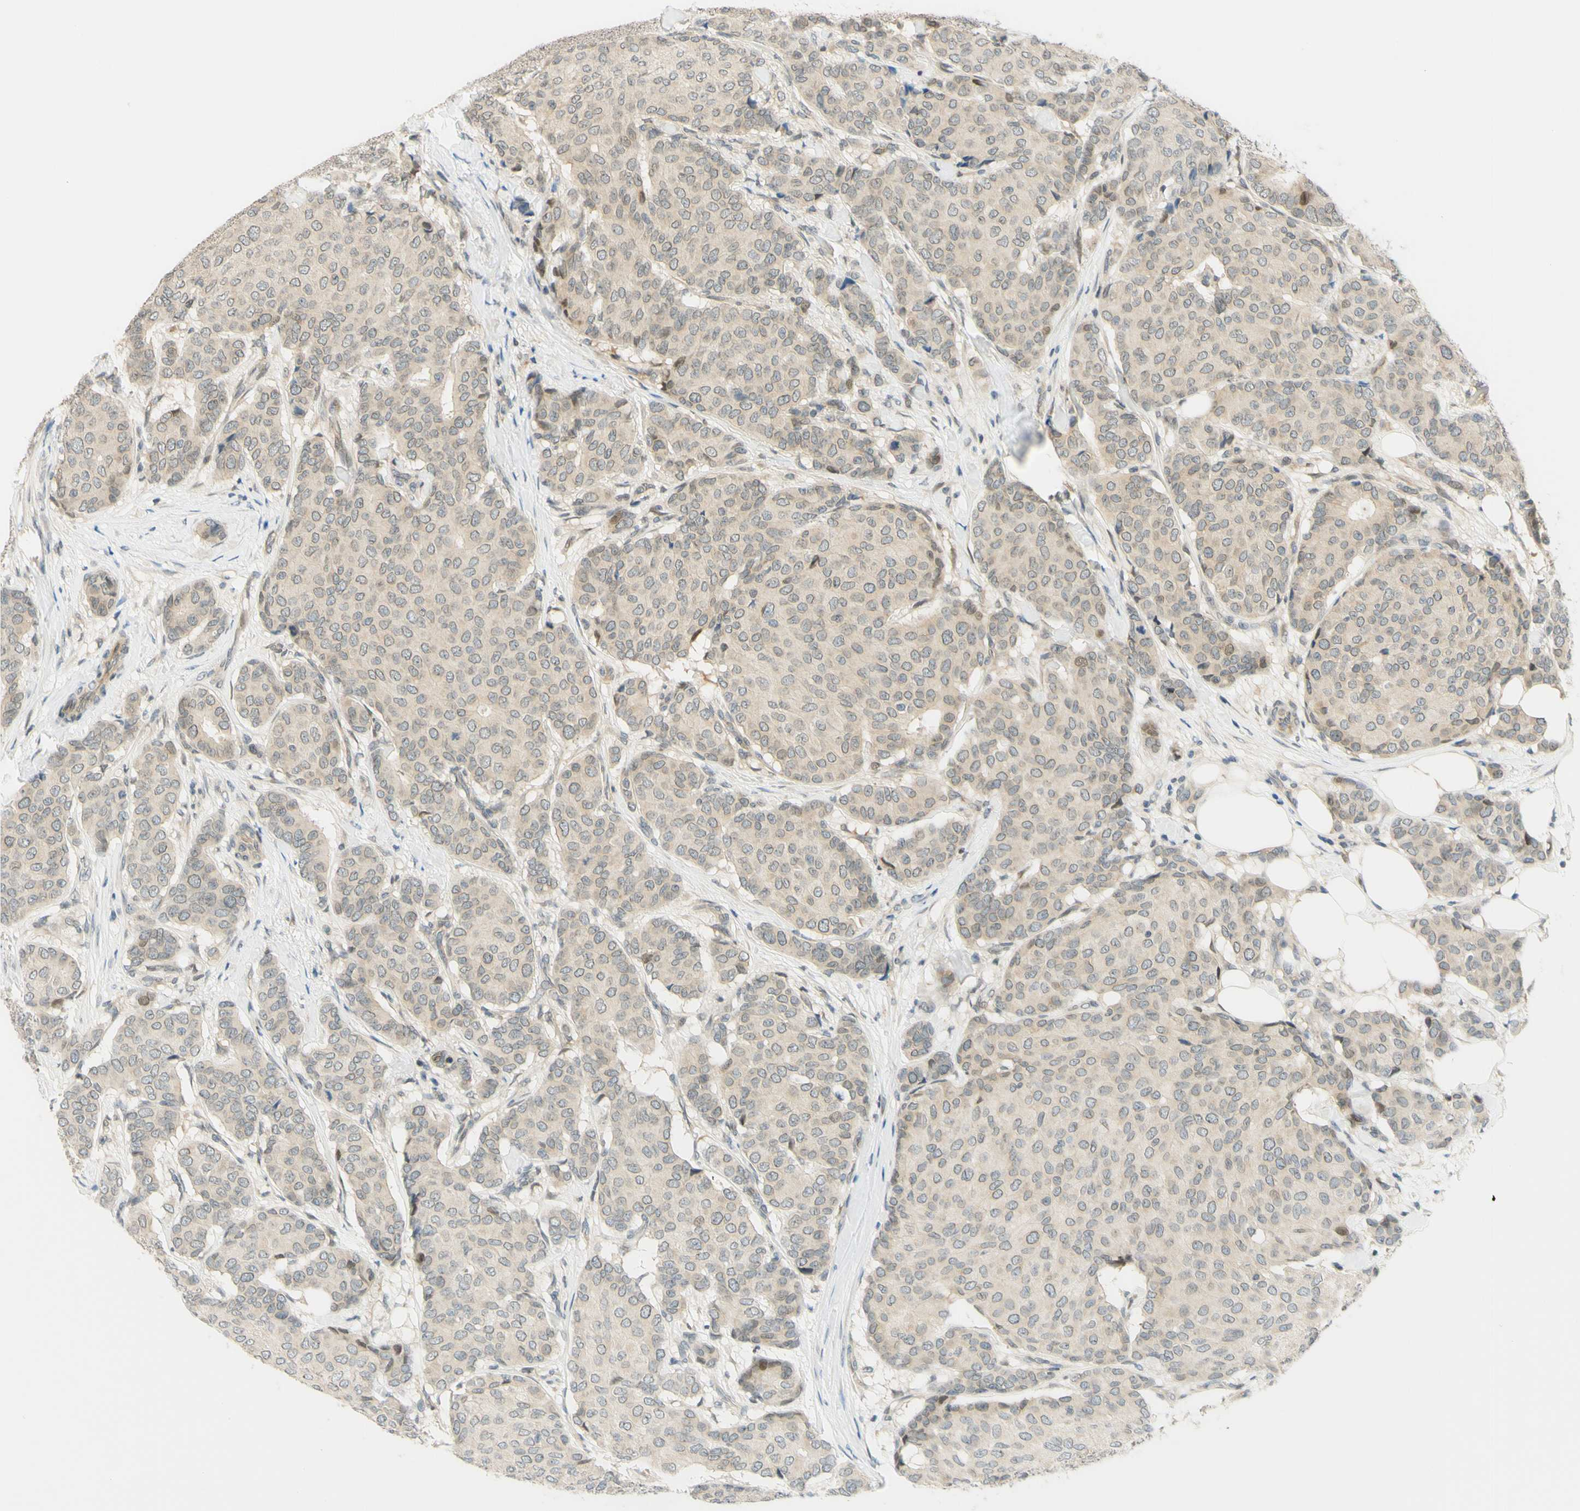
{"staining": {"intensity": "weak", "quantity": ">75%", "location": "cytoplasmic/membranous"}, "tissue": "breast cancer", "cell_type": "Tumor cells", "image_type": "cancer", "snomed": [{"axis": "morphology", "description": "Duct carcinoma"}, {"axis": "topography", "description": "Breast"}], "caption": "Protein expression analysis of human breast cancer reveals weak cytoplasmic/membranous staining in approximately >75% of tumor cells.", "gene": "C2CD2L", "patient": {"sex": "female", "age": 75}}